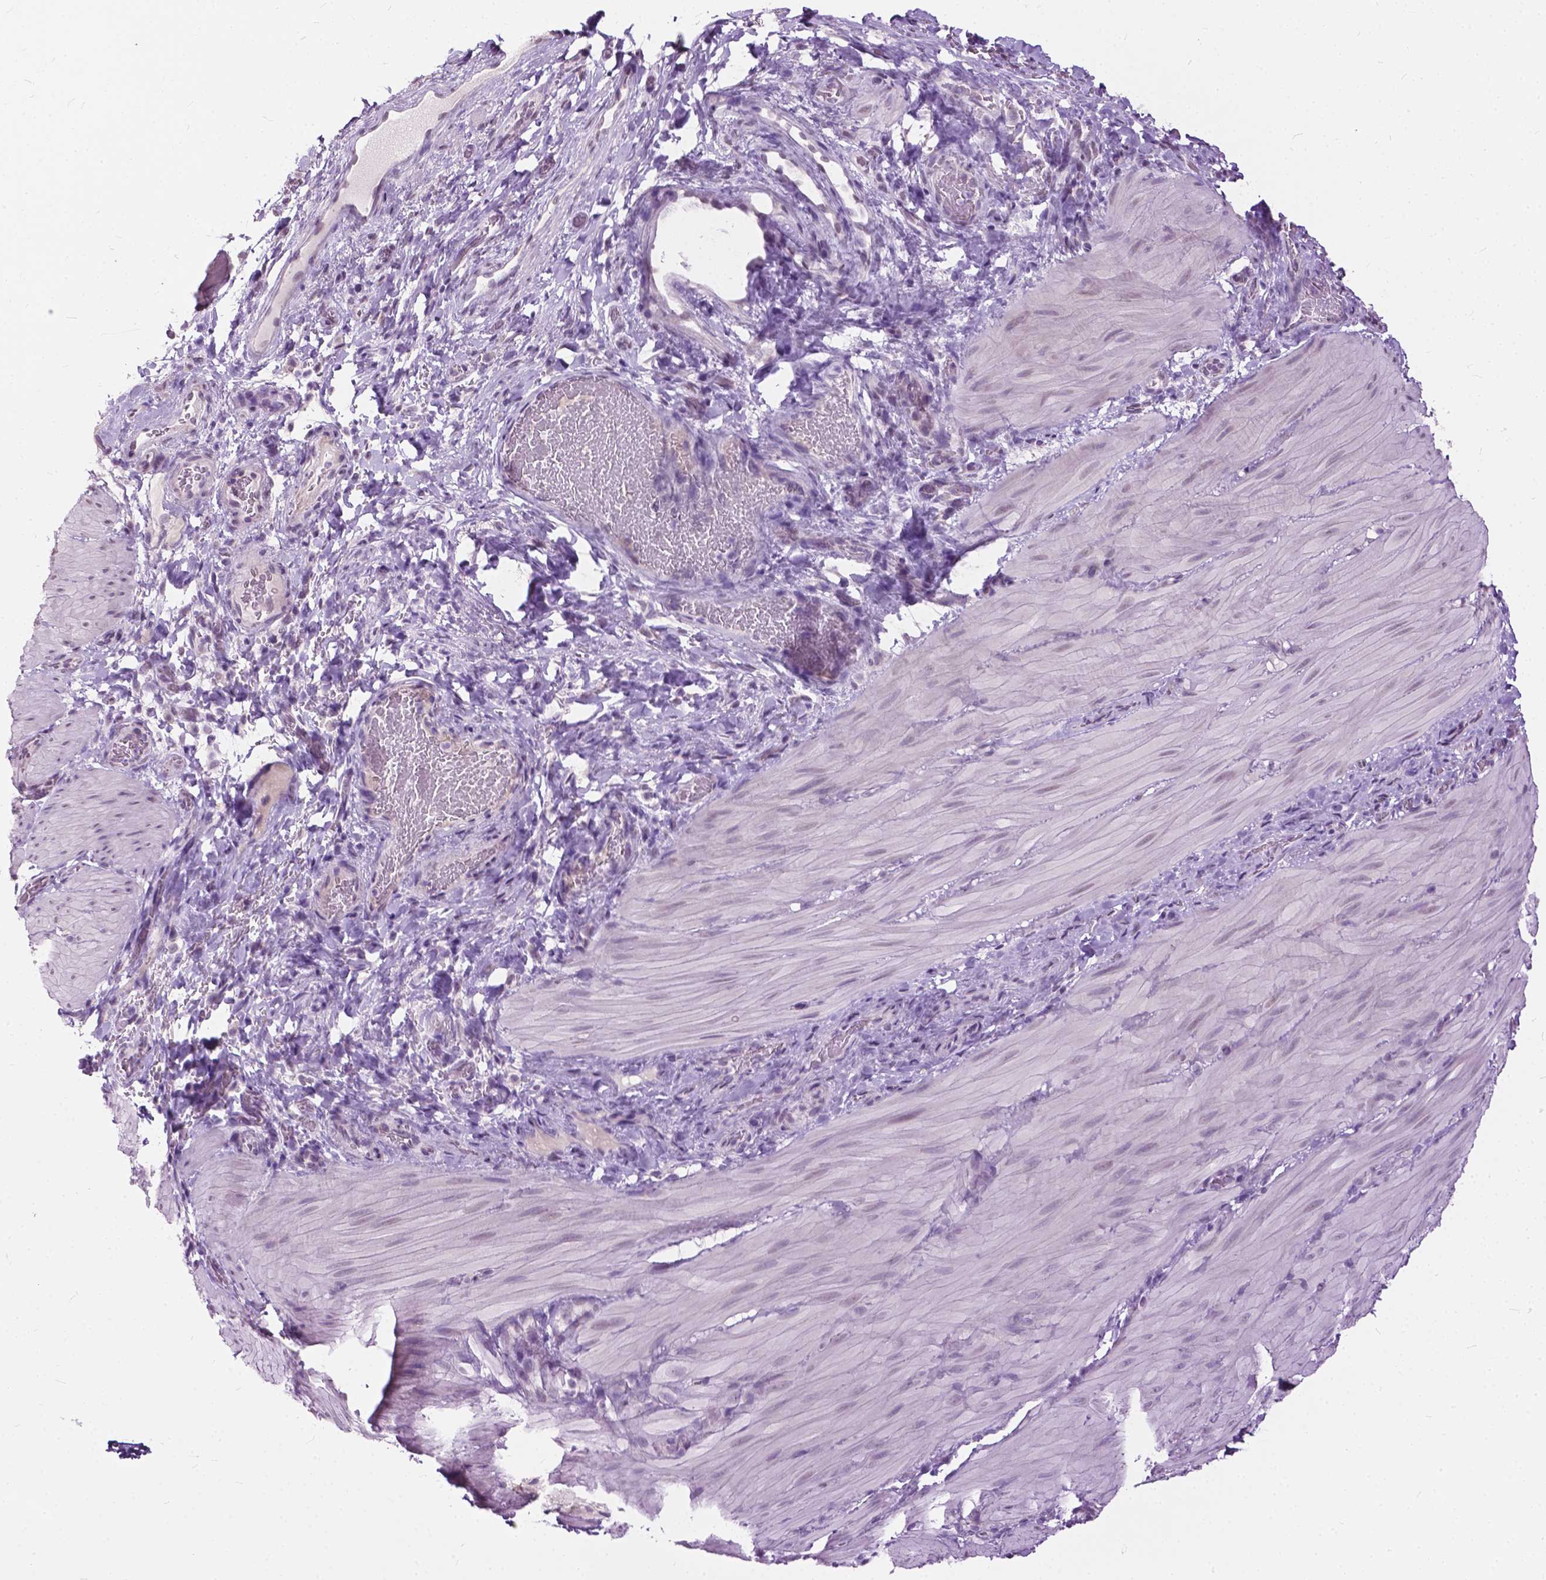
{"staining": {"intensity": "negative", "quantity": "none", "location": "none"}, "tissue": "smooth muscle", "cell_type": "Smooth muscle cells", "image_type": "normal", "snomed": [{"axis": "morphology", "description": "Normal tissue, NOS"}, {"axis": "topography", "description": "Smooth muscle"}, {"axis": "topography", "description": "Colon"}], "caption": "This is an immunohistochemistry (IHC) image of benign smooth muscle. There is no staining in smooth muscle cells.", "gene": "GPR37L1", "patient": {"sex": "male", "age": 73}}